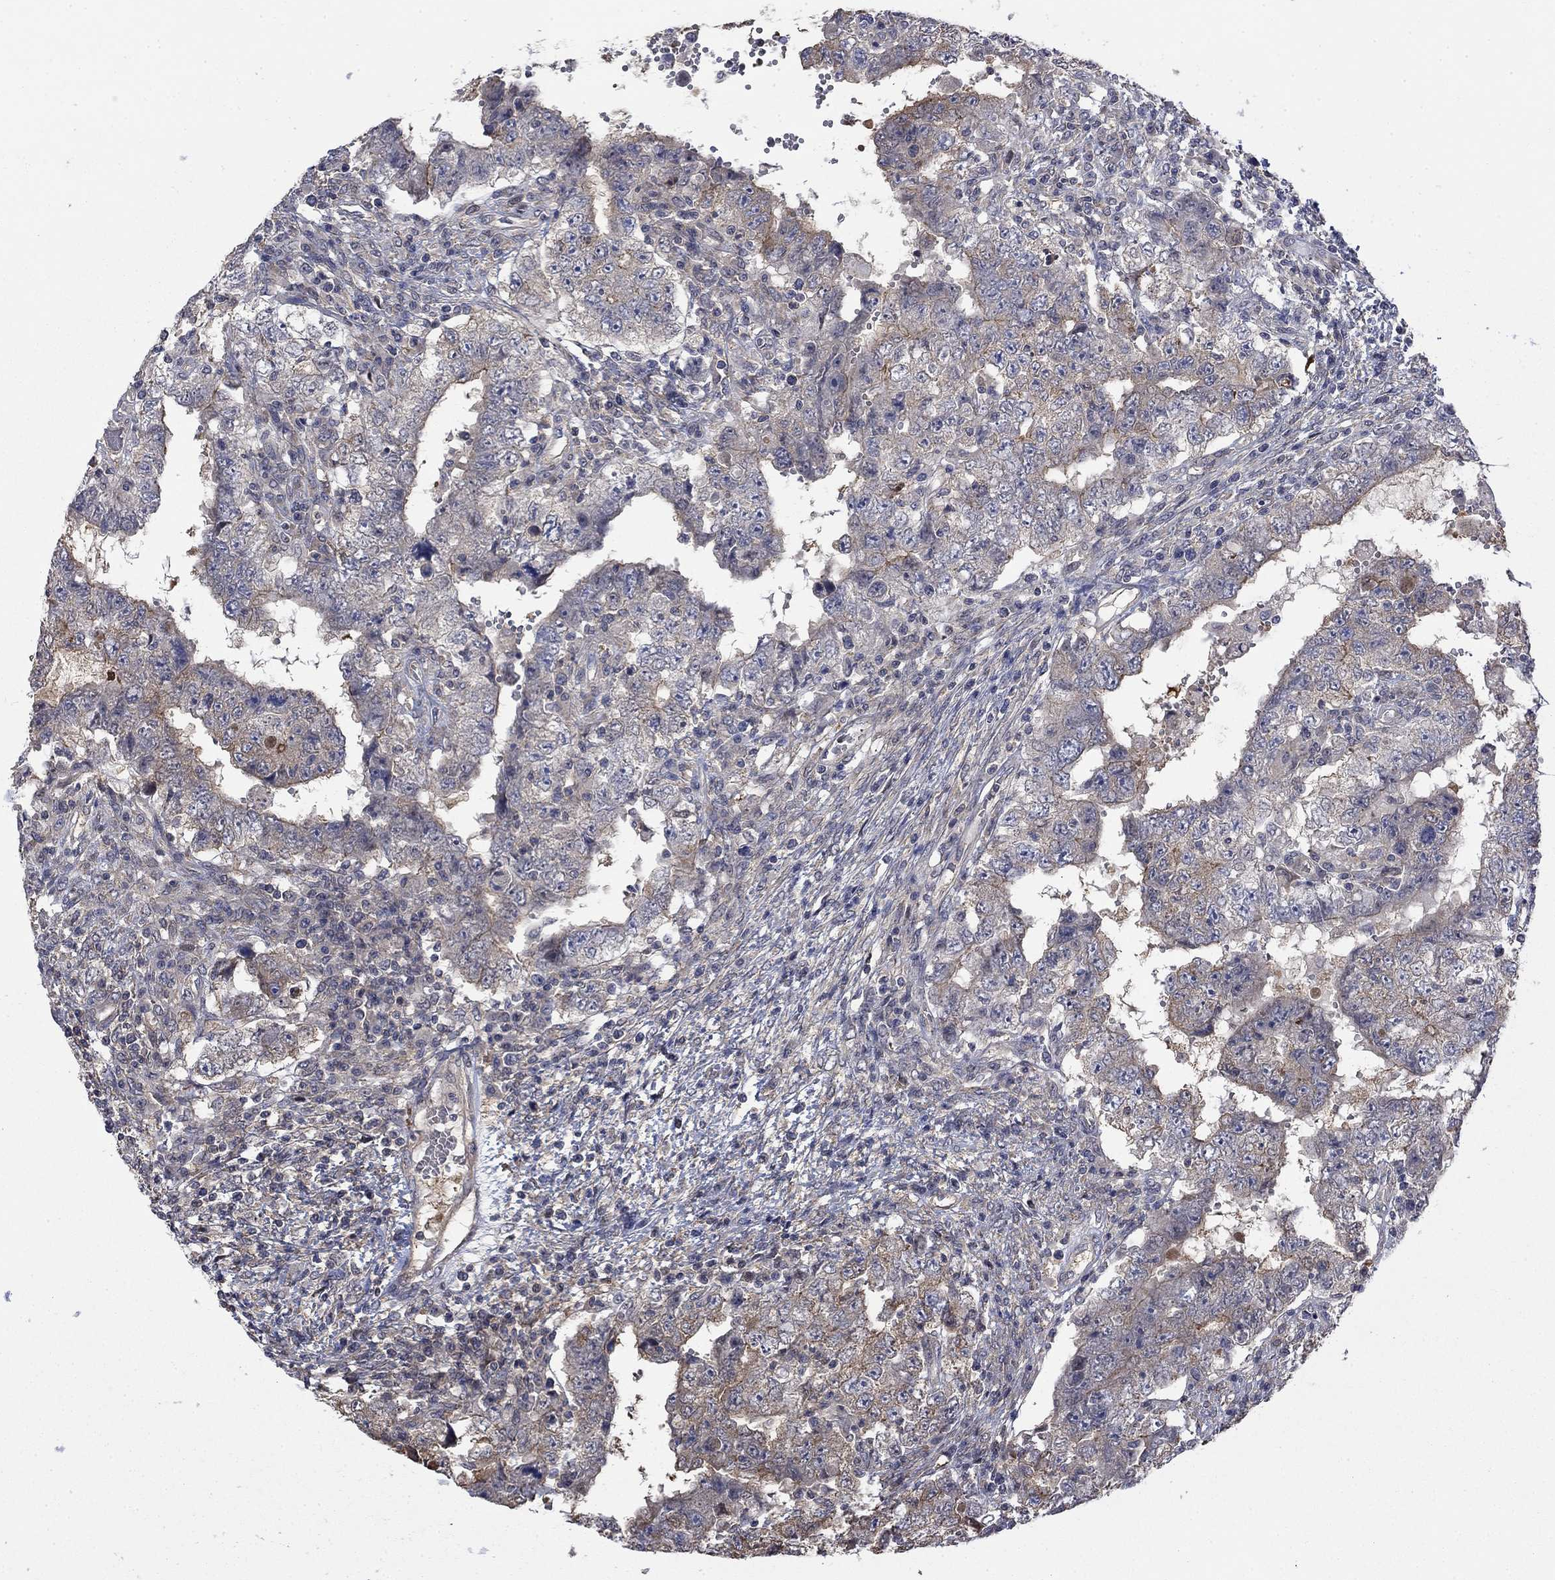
{"staining": {"intensity": "moderate", "quantity": "<25%", "location": "cytoplasmic/membranous"}, "tissue": "testis cancer", "cell_type": "Tumor cells", "image_type": "cancer", "snomed": [{"axis": "morphology", "description": "Carcinoma, Embryonal, NOS"}, {"axis": "topography", "description": "Testis"}], "caption": "Tumor cells display moderate cytoplasmic/membranous positivity in about <25% of cells in testis embryonal carcinoma.", "gene": "PDZD2", "patient": {"sex": "male", "age": 26}}